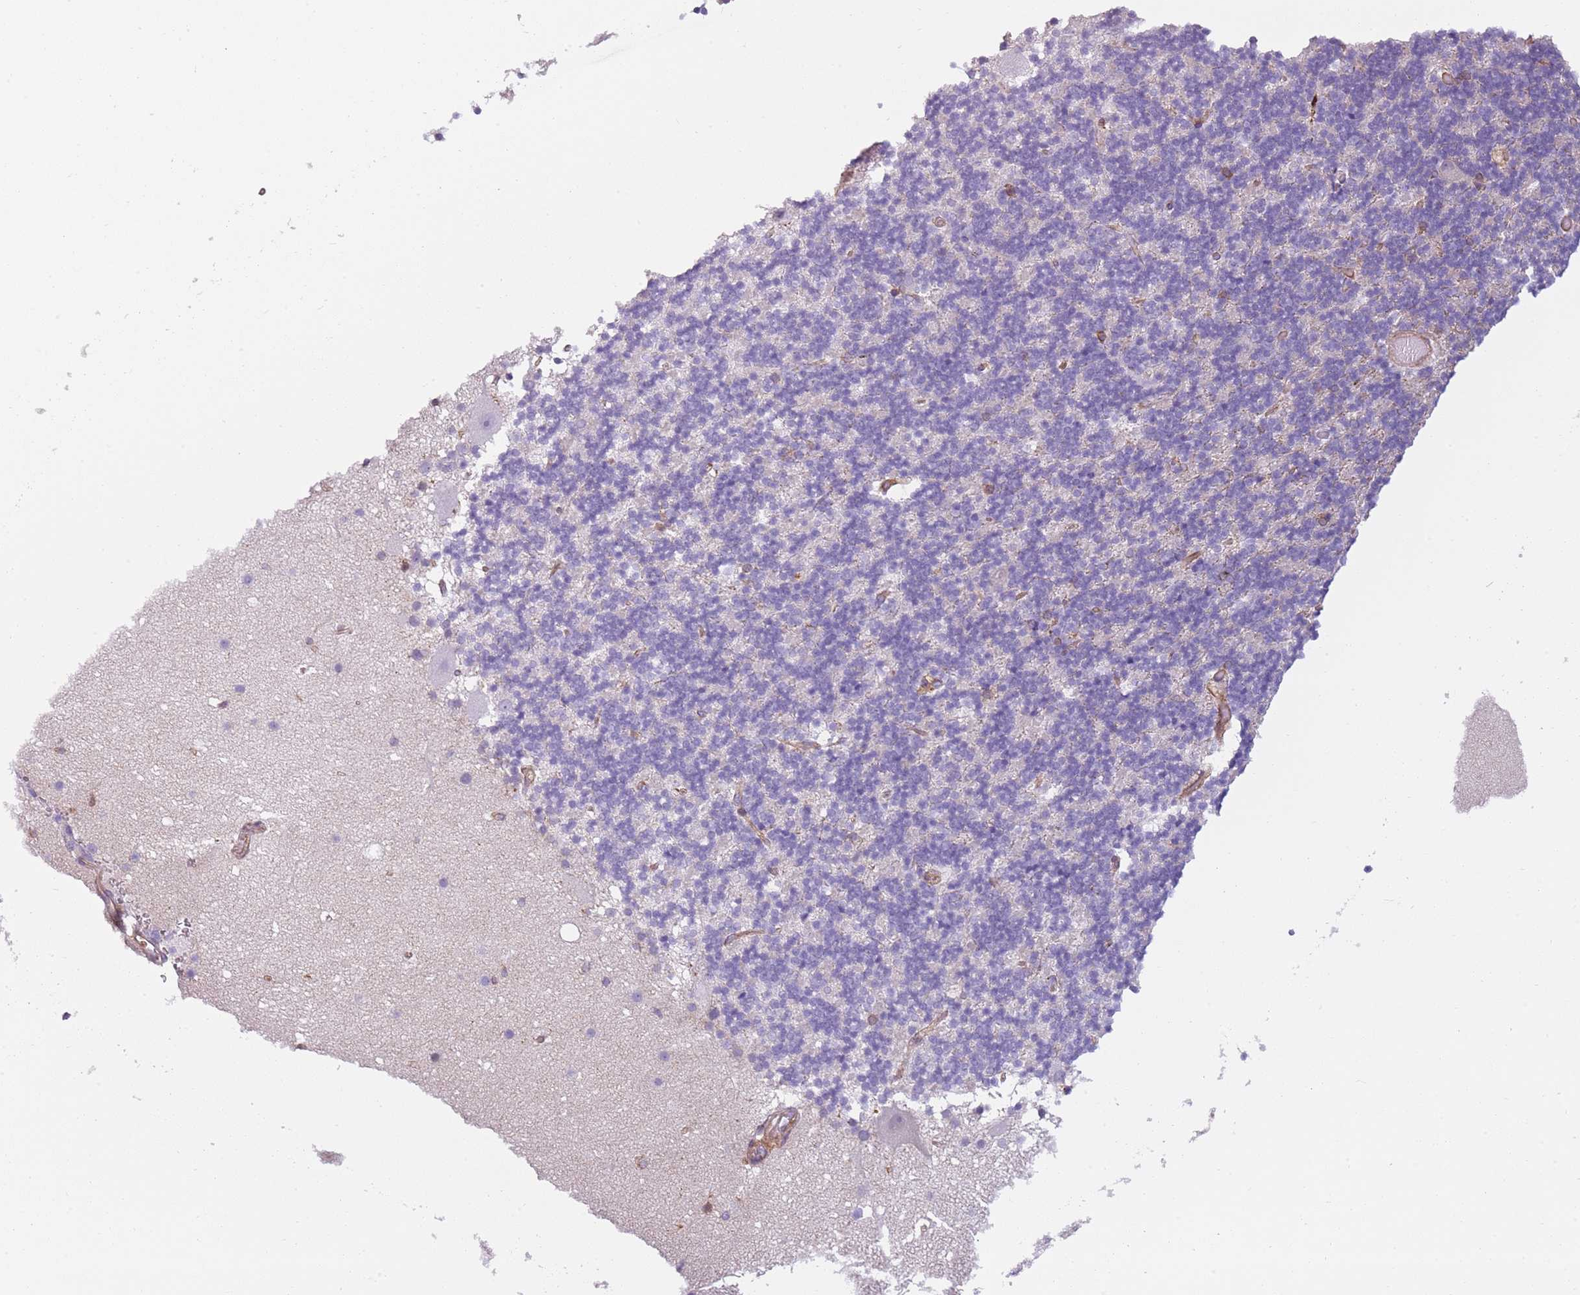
{"staining": {"intensity": "negative", "quantity": "none", "location": "none"}, "tissue": "cerebellum", "cell_type": "Cells in granular layer", "image_type": "normal", "snomed": [{"axis": "morphology", "description": "Normal tissue, NOS"}, {"axis": "topography", "description": "Cerebellum"}], "caption": "Immunohistochemical staining of benign cerebellum exhibits no significant expression in cells in granular layer.", "gene": "SNX1", "patient": {"sex": "male", "age": 57}}